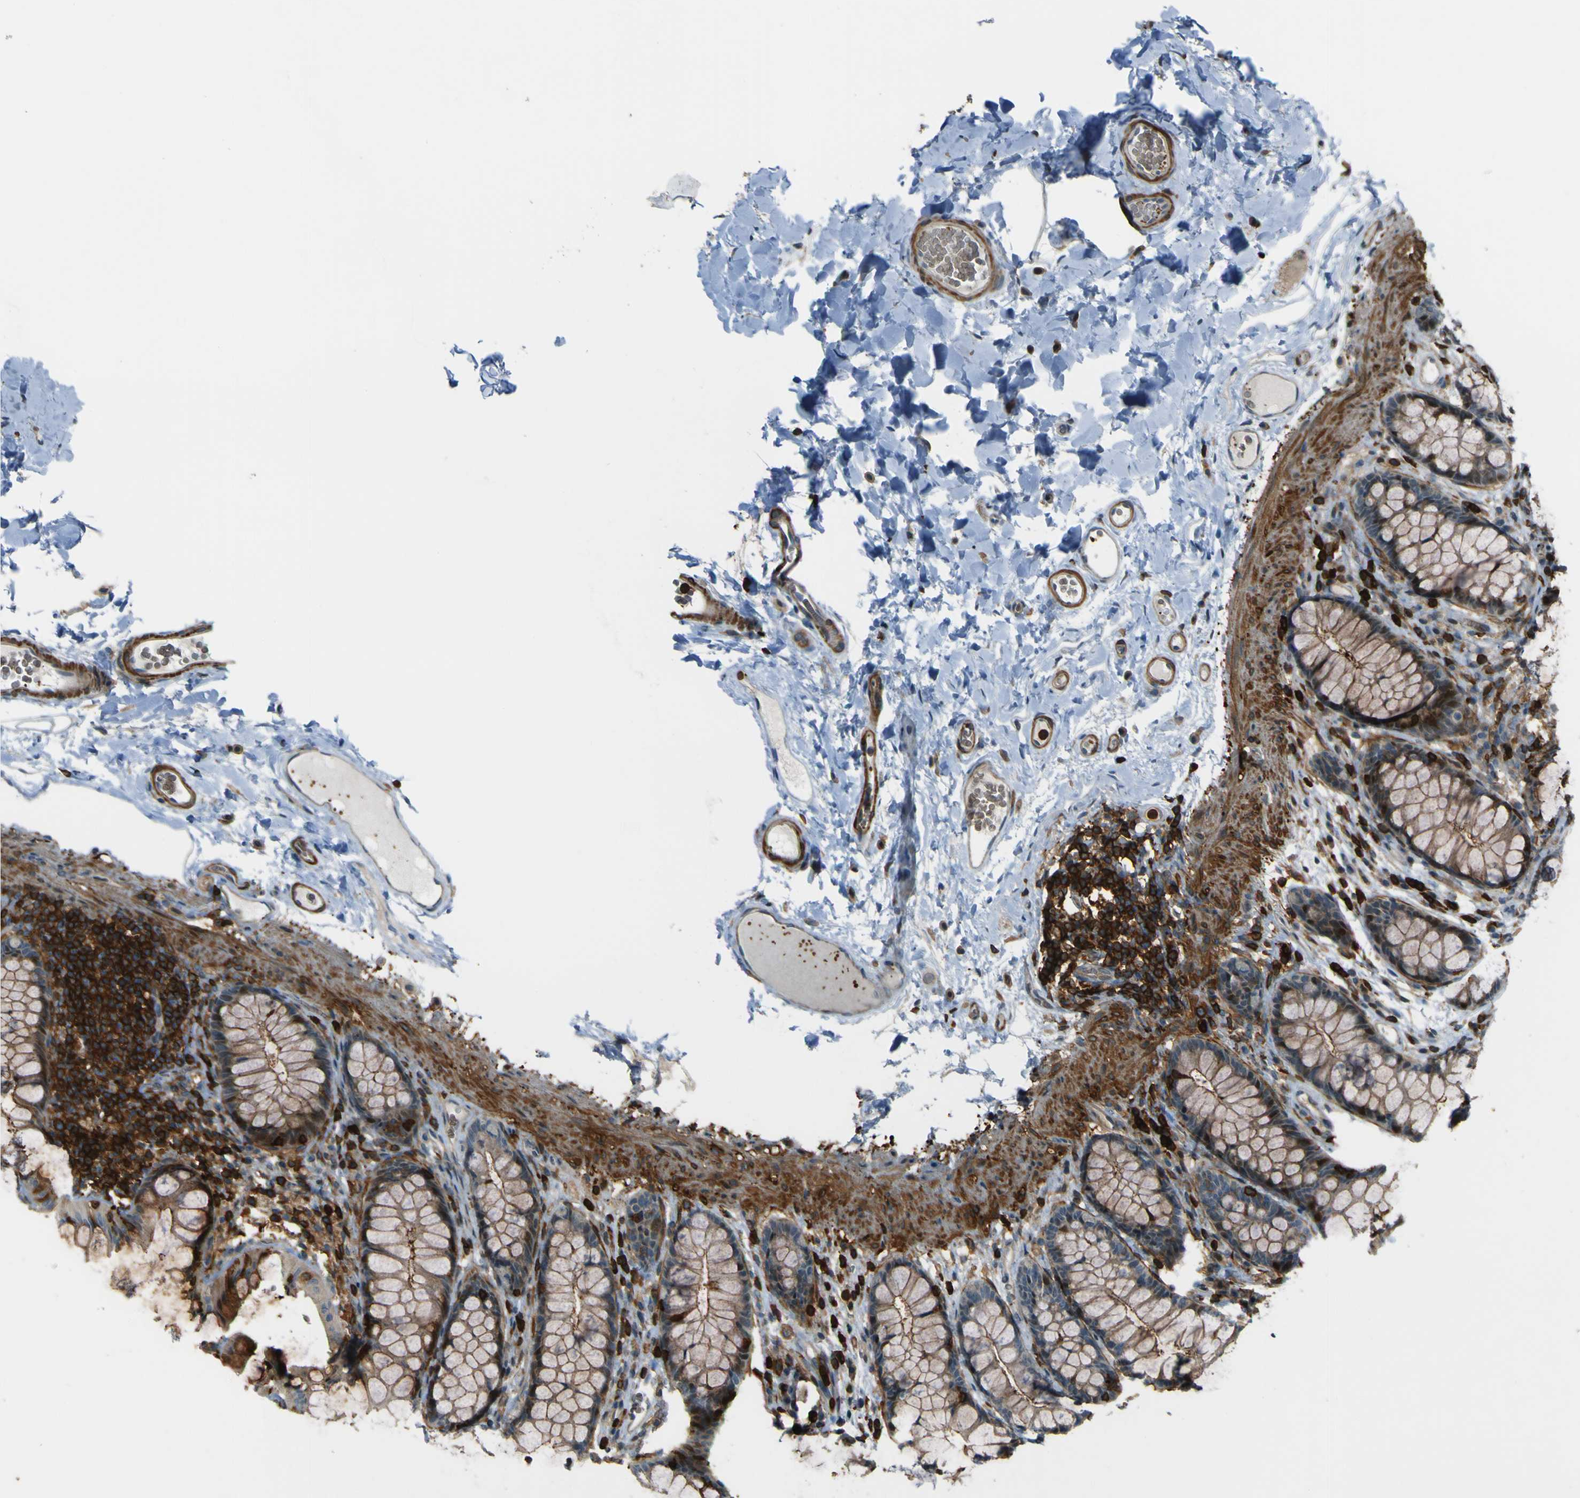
{"staining": {"intensity": "moderate", "quantity": ">75%", "location": "cytoplasmic/membranous"}, "tissue": "colon", "cell_type": "Endothelial cells", "image_type": "normal", "snomed": [{"axis": "morphology", "description": "Normal tissue, NOS"}, {"axis": "topography", "description": "Colon"}], "caption": "About >75% of endothelial cells in normal colon exhibit moderate cytoplasmic/membranous protein positivity as visualized by brown immunohistochemical staining.", "gene": "PCDHB5", "patient": {"sex": "female", "age": 55}}